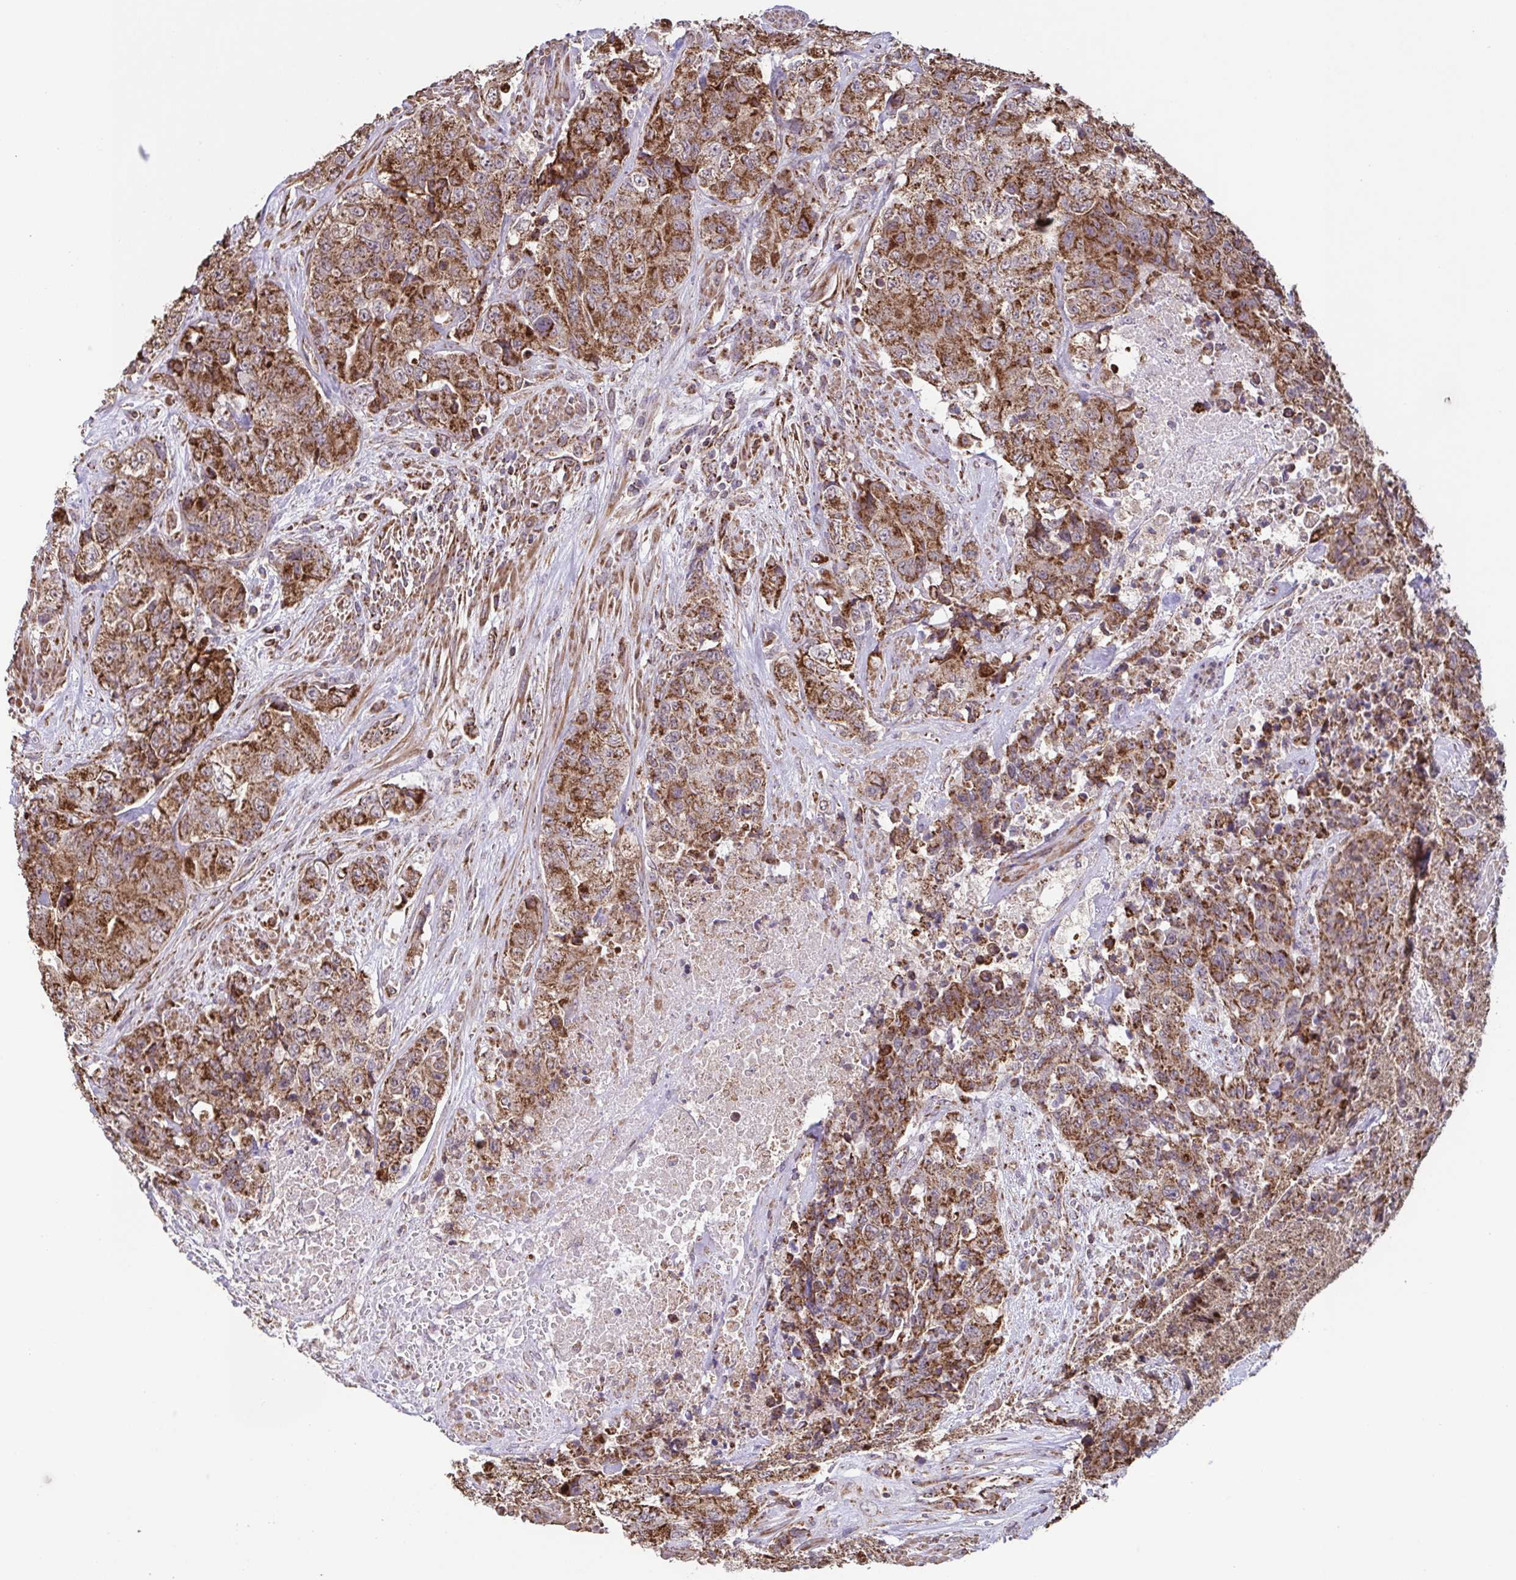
{"staining": {"intensity": "strong", "quantity": ">75%", "location": "cytoplasmic/membranous"}, "tissue": "urothelial cancer", "cell_type": "Tumor cells", "image_type": "cancer", "snomed": [{"axis": "morphology", "description": "Urothelial carcinoma, High grade"}, {"axis": "topography", "description": "Urinary bladder"}], "caption": "This image reveals high-grade urothelial carcinoma stained with immunohistochemistry to label a protein in brown. The cytoplasmic/membranous of tumor cells show strong positivity for the protein. Nuclei are counter-stained blue.", "gene": "DIP2B", "patient": {"sex": "female", "age": 78}}